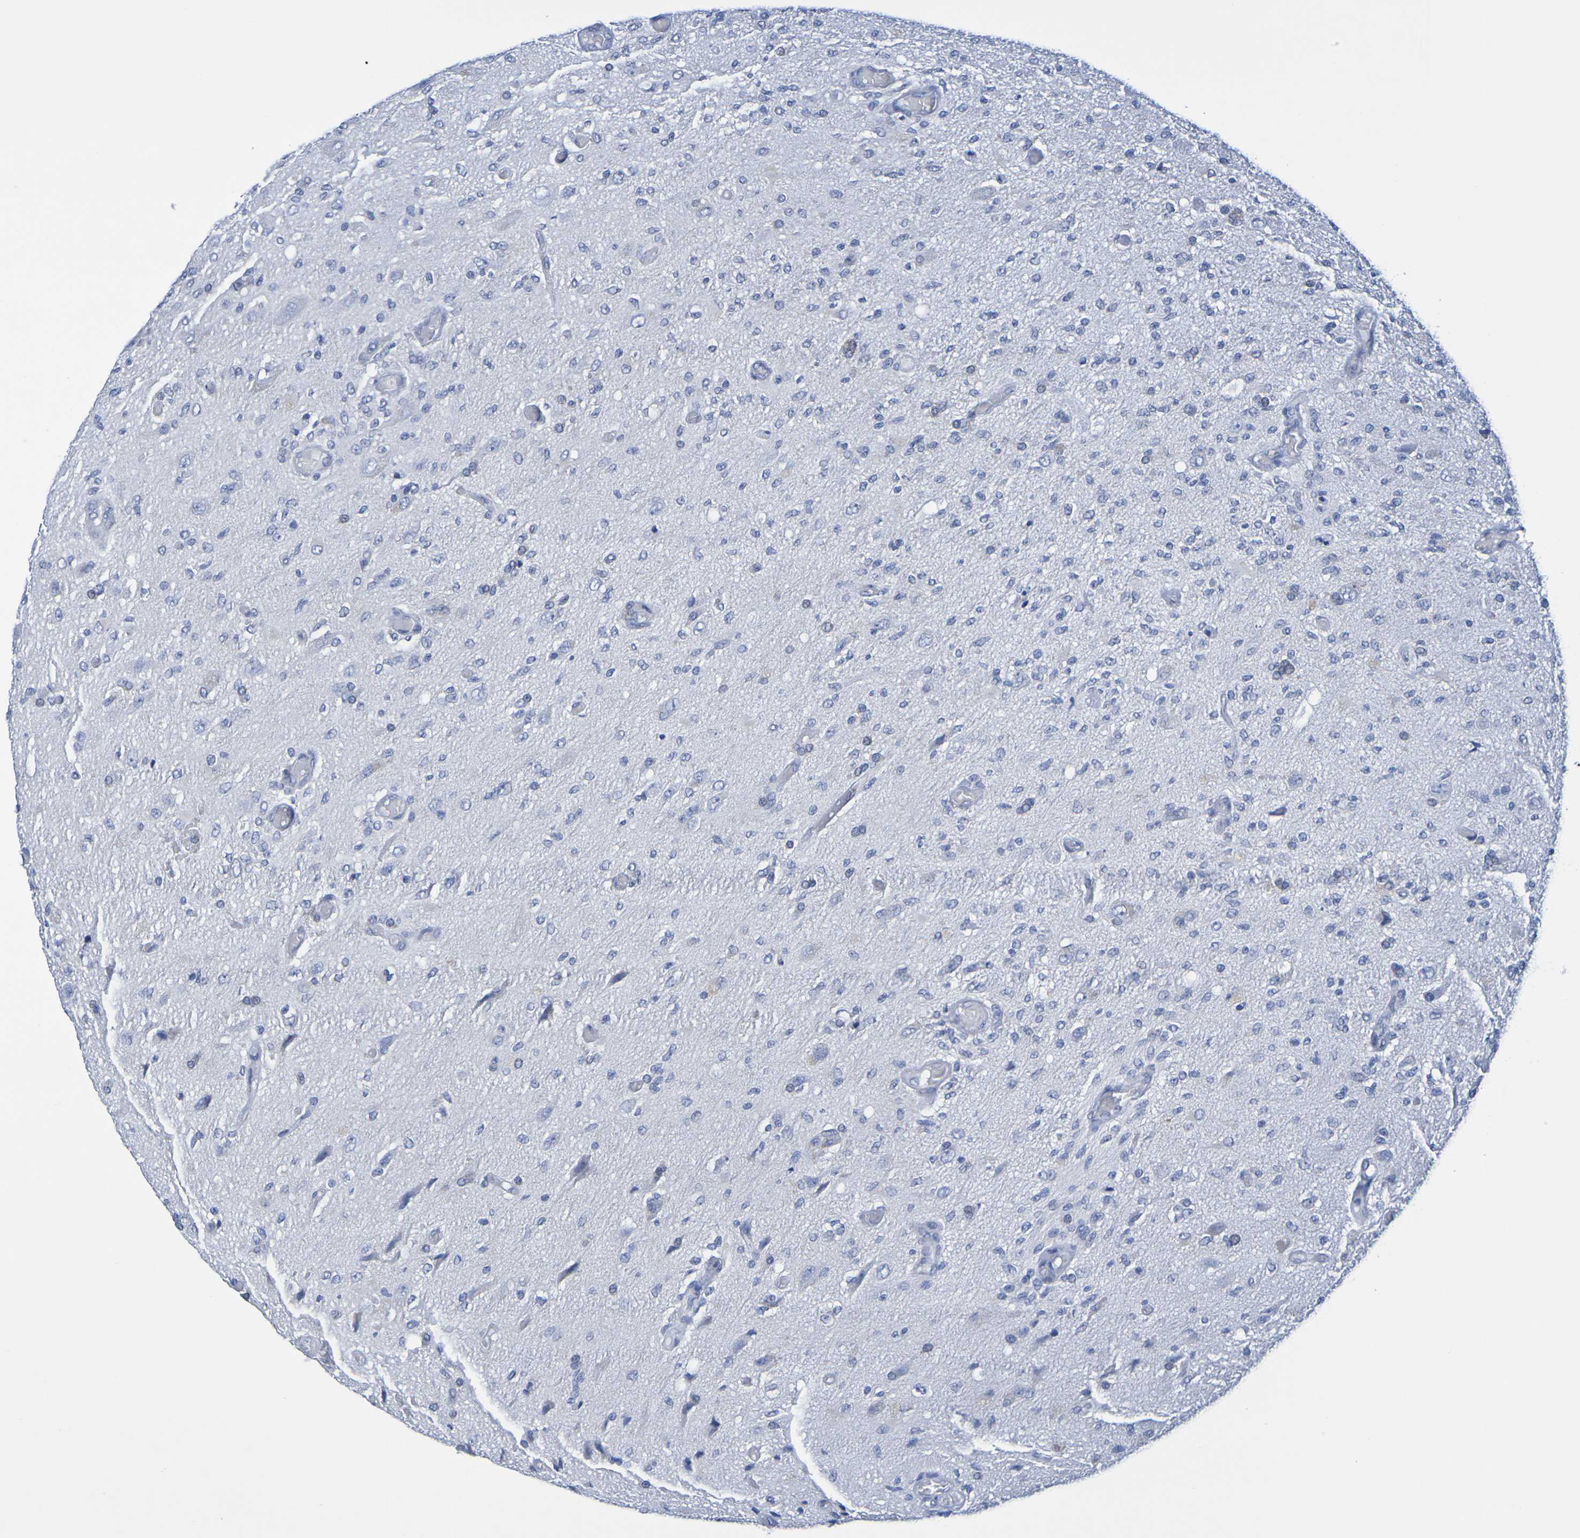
{"staining": {"intensity": "negative", "quantity": "none", "location": "none"}, "tissue": "glioma", "cell_type": "Tumor cells", "image_type": "cancer", "snomed": [{"axis": "morphology", "description": "Normal tissue, NOS"}, {"axis": "morphology", "description": "Glioma, malignant, High grade"}, {"axis": "topography", "description": "Cerebral cortex"}], "caption": "Malignant glioma (high-grade) was stained to show a protein in brown. There is no significant expression in tumor cells. Brightfield microscopy of IHC stained with DAB (3,3'-diaminobenzidine) (brown) and hematoxylin (blue), captured at high magnification.", "gene": "TMCC3", "patient": {"sex": "male", "age": 77}}